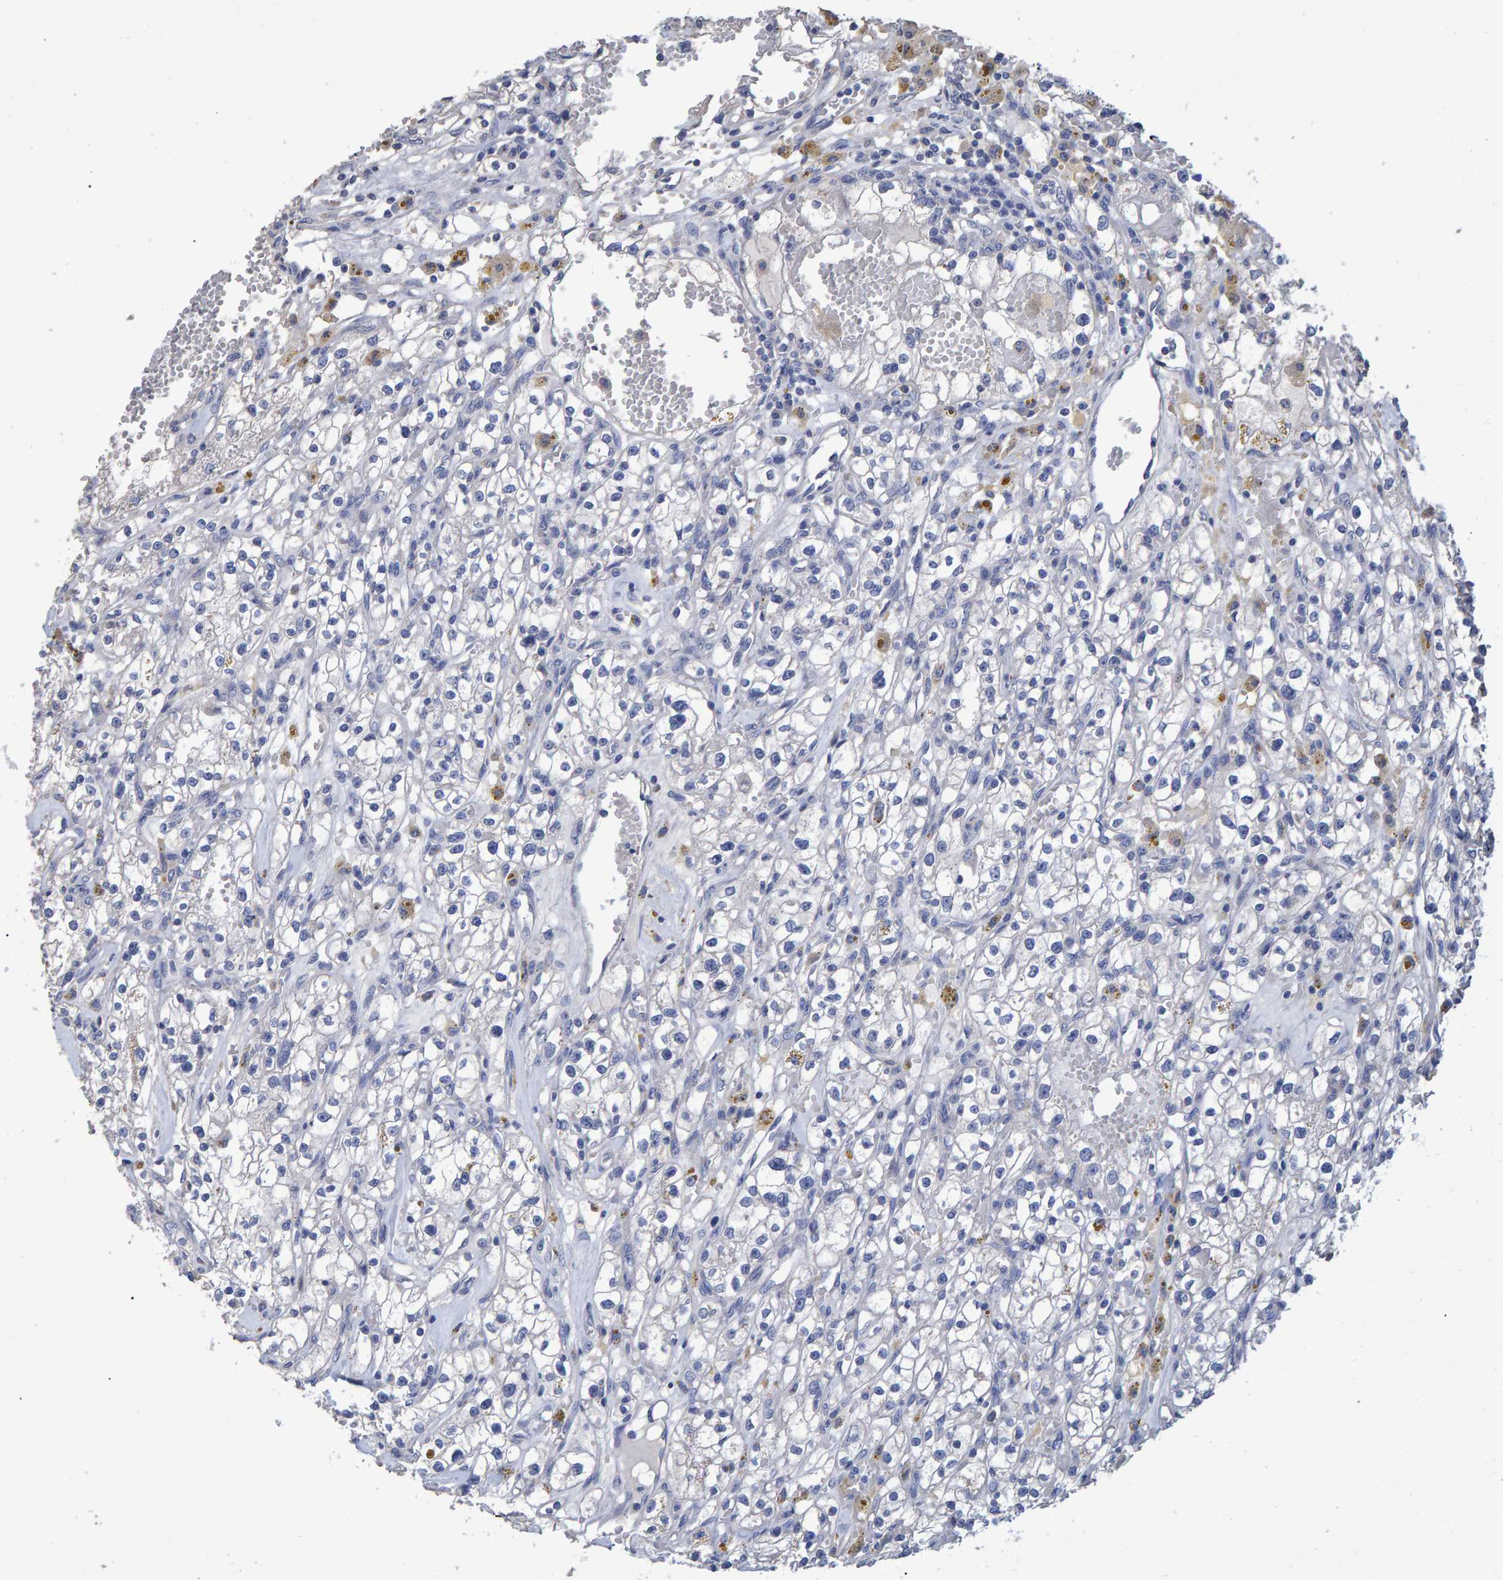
{"staining": {"intensity": "negative", "quantity": "none", "location": "none"}, "tissue": "renal cancer", "cell_type": "Tumor cells", "image_type": "cancer", "snomed": [{"axis": "morphology", "description": "Adenocarcinoma, NOS"}, {"axis": "topography", "description": "Kidney"}], "caption": "Immunohistochemistry (IHC) histopathology image of neoplastic tissue: renal adenocarcinoma stained with DAB (3,3'-diaminobenzidine) exhibits no significant protein staining in tumor cells. (DAB immunohistochemistry (IHC) with hematoxylin counter stain).", "gene": "HEMGN", "patient": {"sex": "male", "age": 56}}